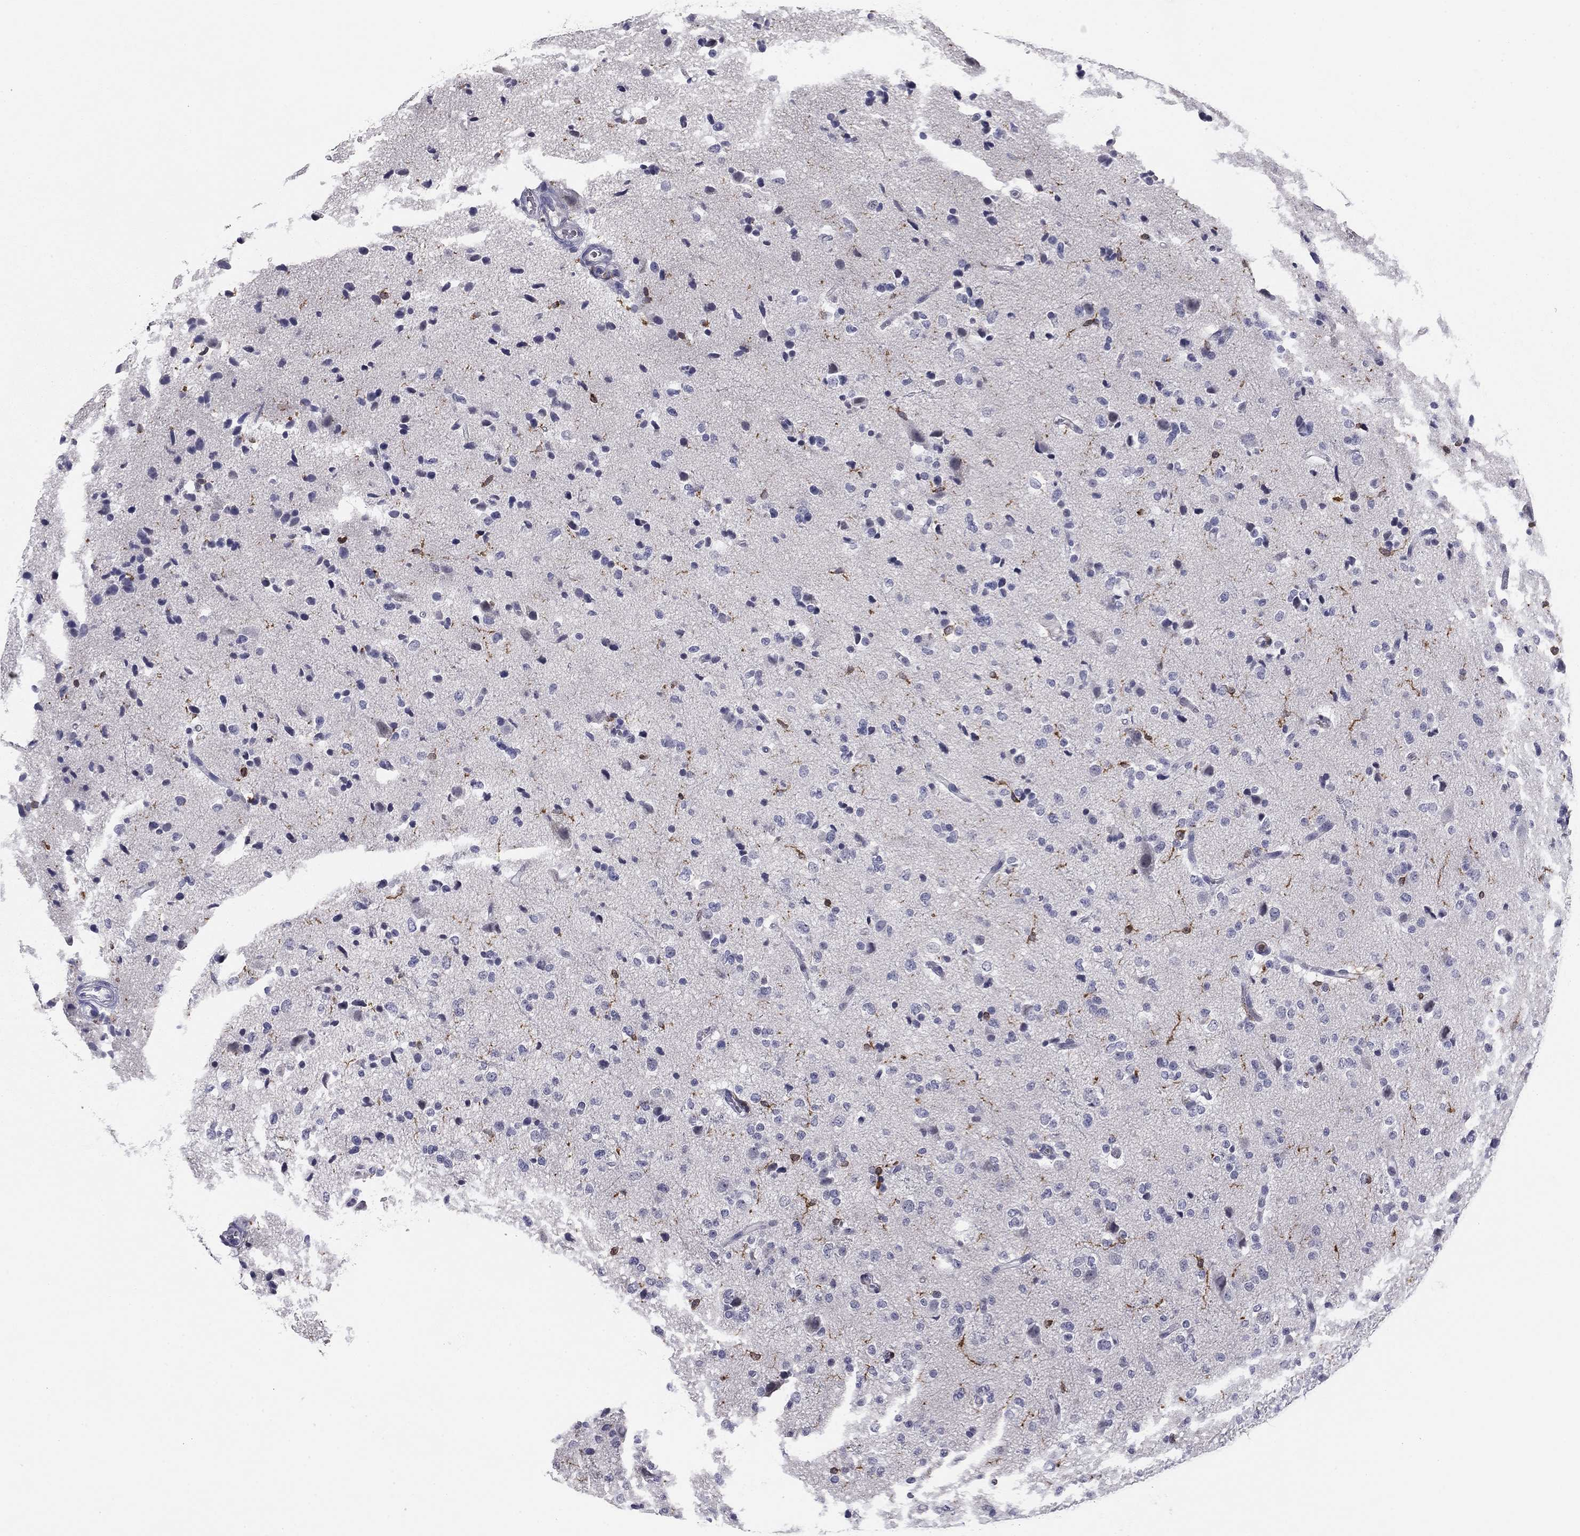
{"staining": {"intensity": "negative", "quantity": "none", "location": "none"}, "tissue": "glioma", "cell_type": "Tumor cells", "image_type": "cancer", "snomed": [{"axis": "morphology", "description": "Glioma, malignant, Low grade"}, {"axis": "topography", "description": "Brain"}], "caption": "An image of human malignant glioma (low-grade) is negative for staining in tumor cells. (Brightfield microscopy of DAB immunohistochemistry at high magnification).", "gene": "PLCB2", "patient": {"sex": "male", "age": 41}}